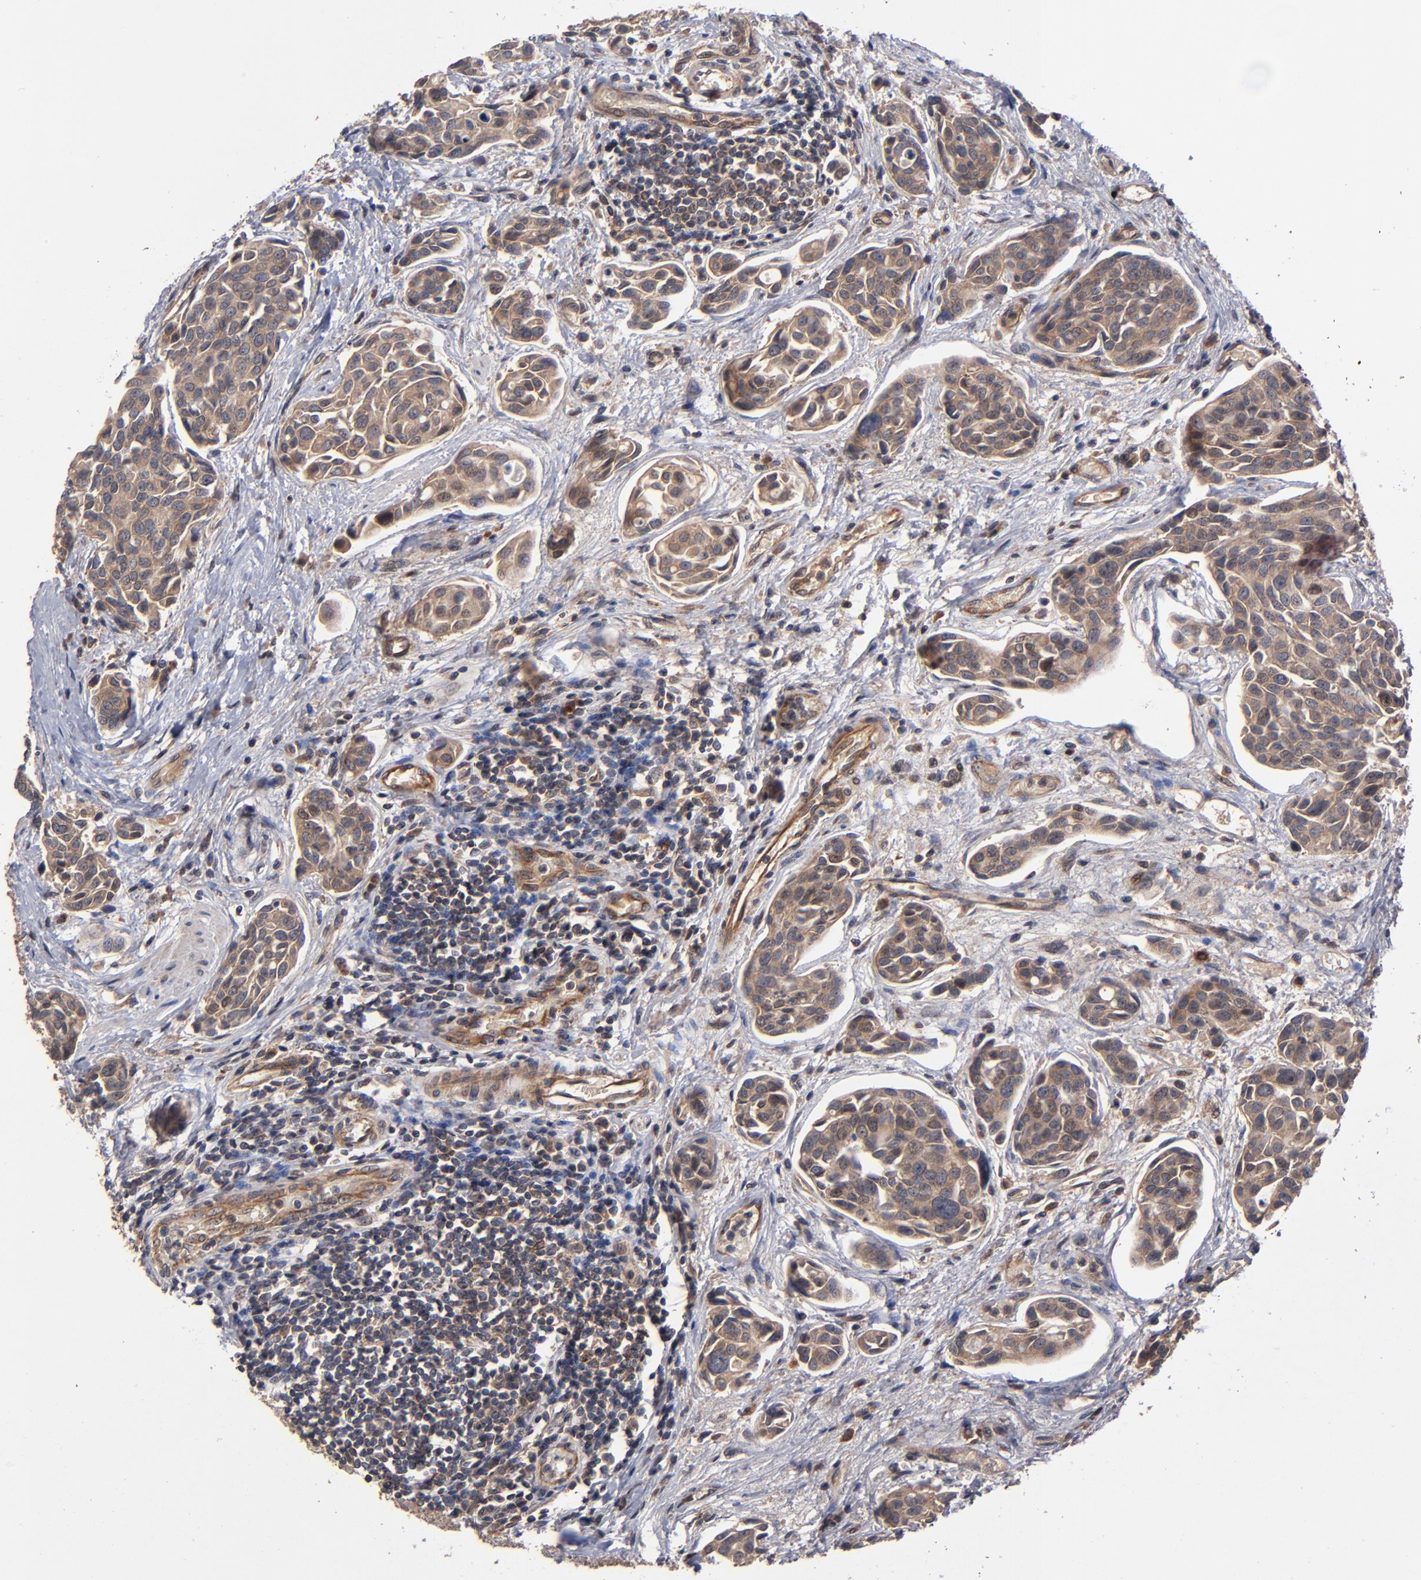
{"staining": {"intensity": "moderate", "quantity": ">75%", "location": "cytoplasmic/membranous"}, "tissue": "urothelial cancer", "cell_type": "Tumor cells", "image_type": "cancer", "snomed": [{"axis": "morphology", "description": "Urothelial carcinoma, High grade"}, {"axis": "topography", "description": "Urinary bladder"}], "caption": "Urothelial carcinoma (high-grade) was stained to show a protein in brown. There is medium levels of moderate cytoplasmic/membranous positivity in about >75% of tumor cells. (brown staining indicates protein expression, while blue staining denotes nuclei).", "gene": "BDKRB1", "patient": {"sex": "male", "age": 78}}